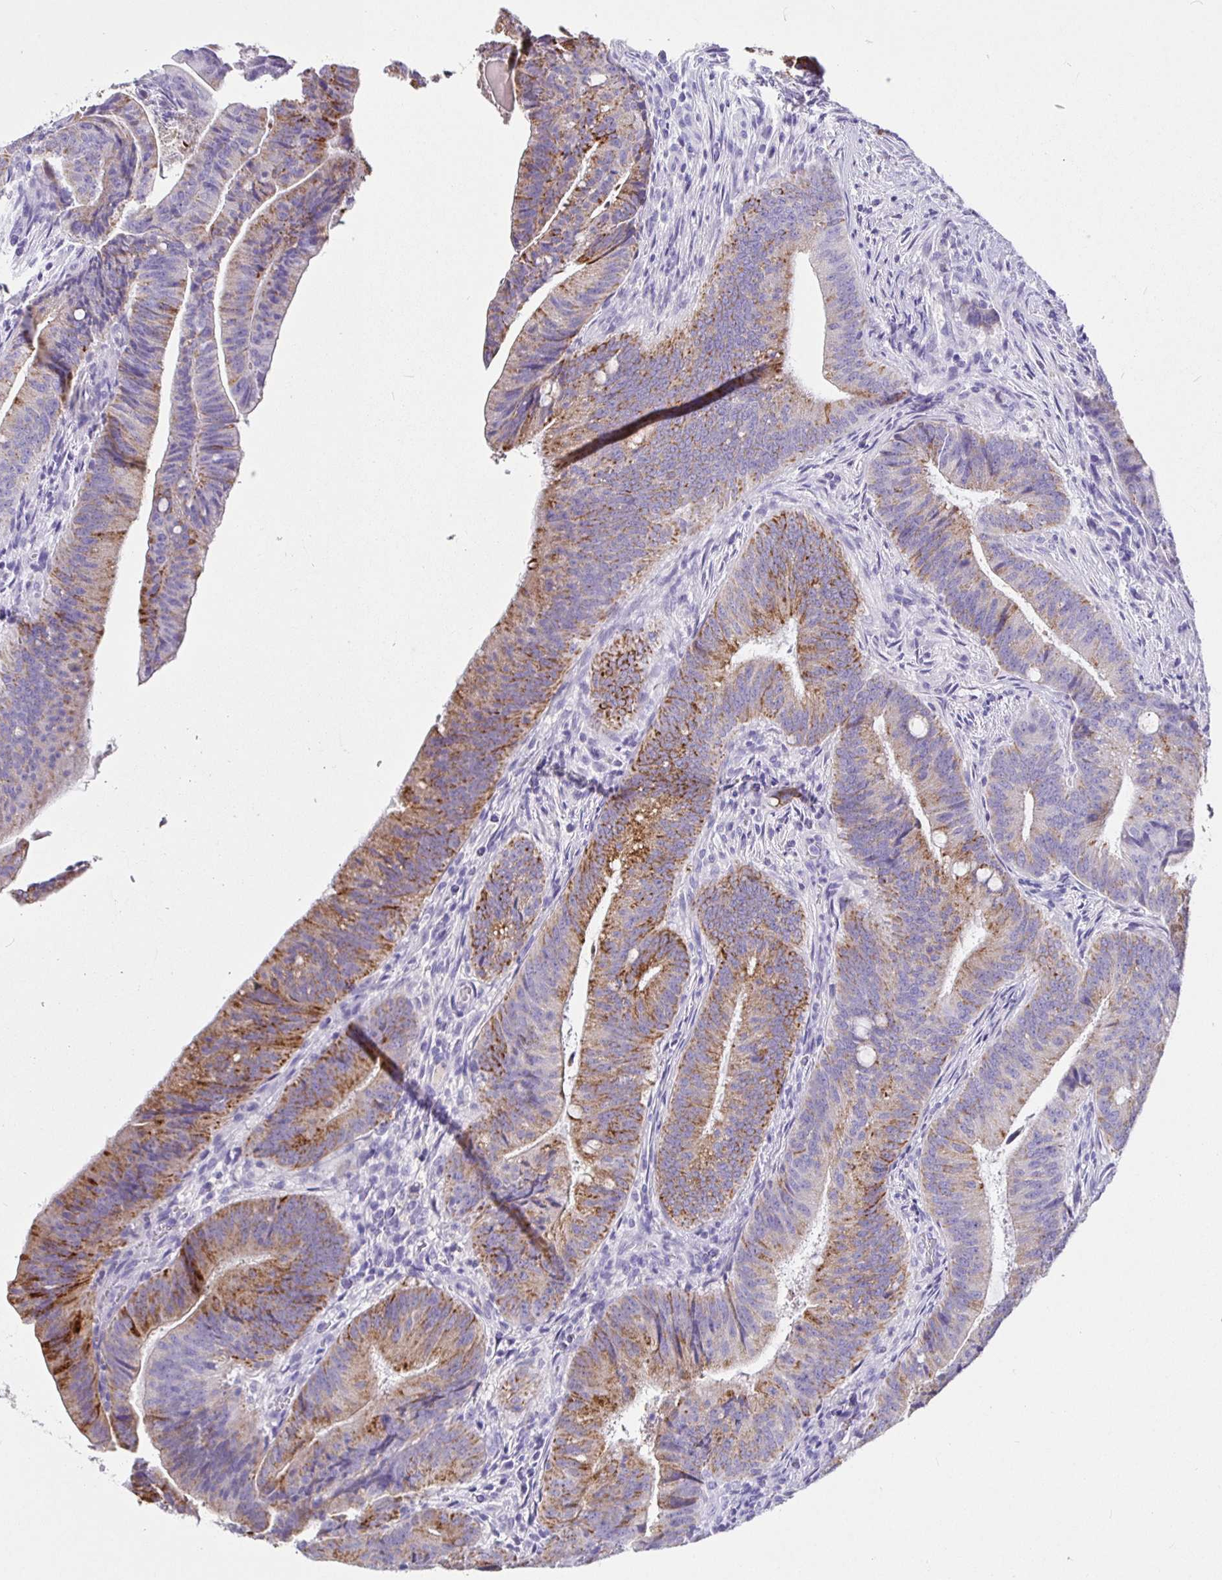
{"staining": {"intensity": "moderate", "quantity": "25%-75%", "location": "cytoplasmic/membranous"}, "tissue": "colorectal cancer", "cell_type": "Tumor cells", "image_type": "cancer", "snomed": [{"axis": "morphology", "description": "Adenocarcinoma, NOS"}, {"axis": "topography", "description": "Colon"}], "caption": "An immunohistochemistry micrograph of tumor tissue is shown. Protein staining in brown shows moderate cytoplasmic/membranous positivity in colorectal cancer within tumor cells.", "gene": "MAOA", "patient": {"sex": "female", "age": 43}}